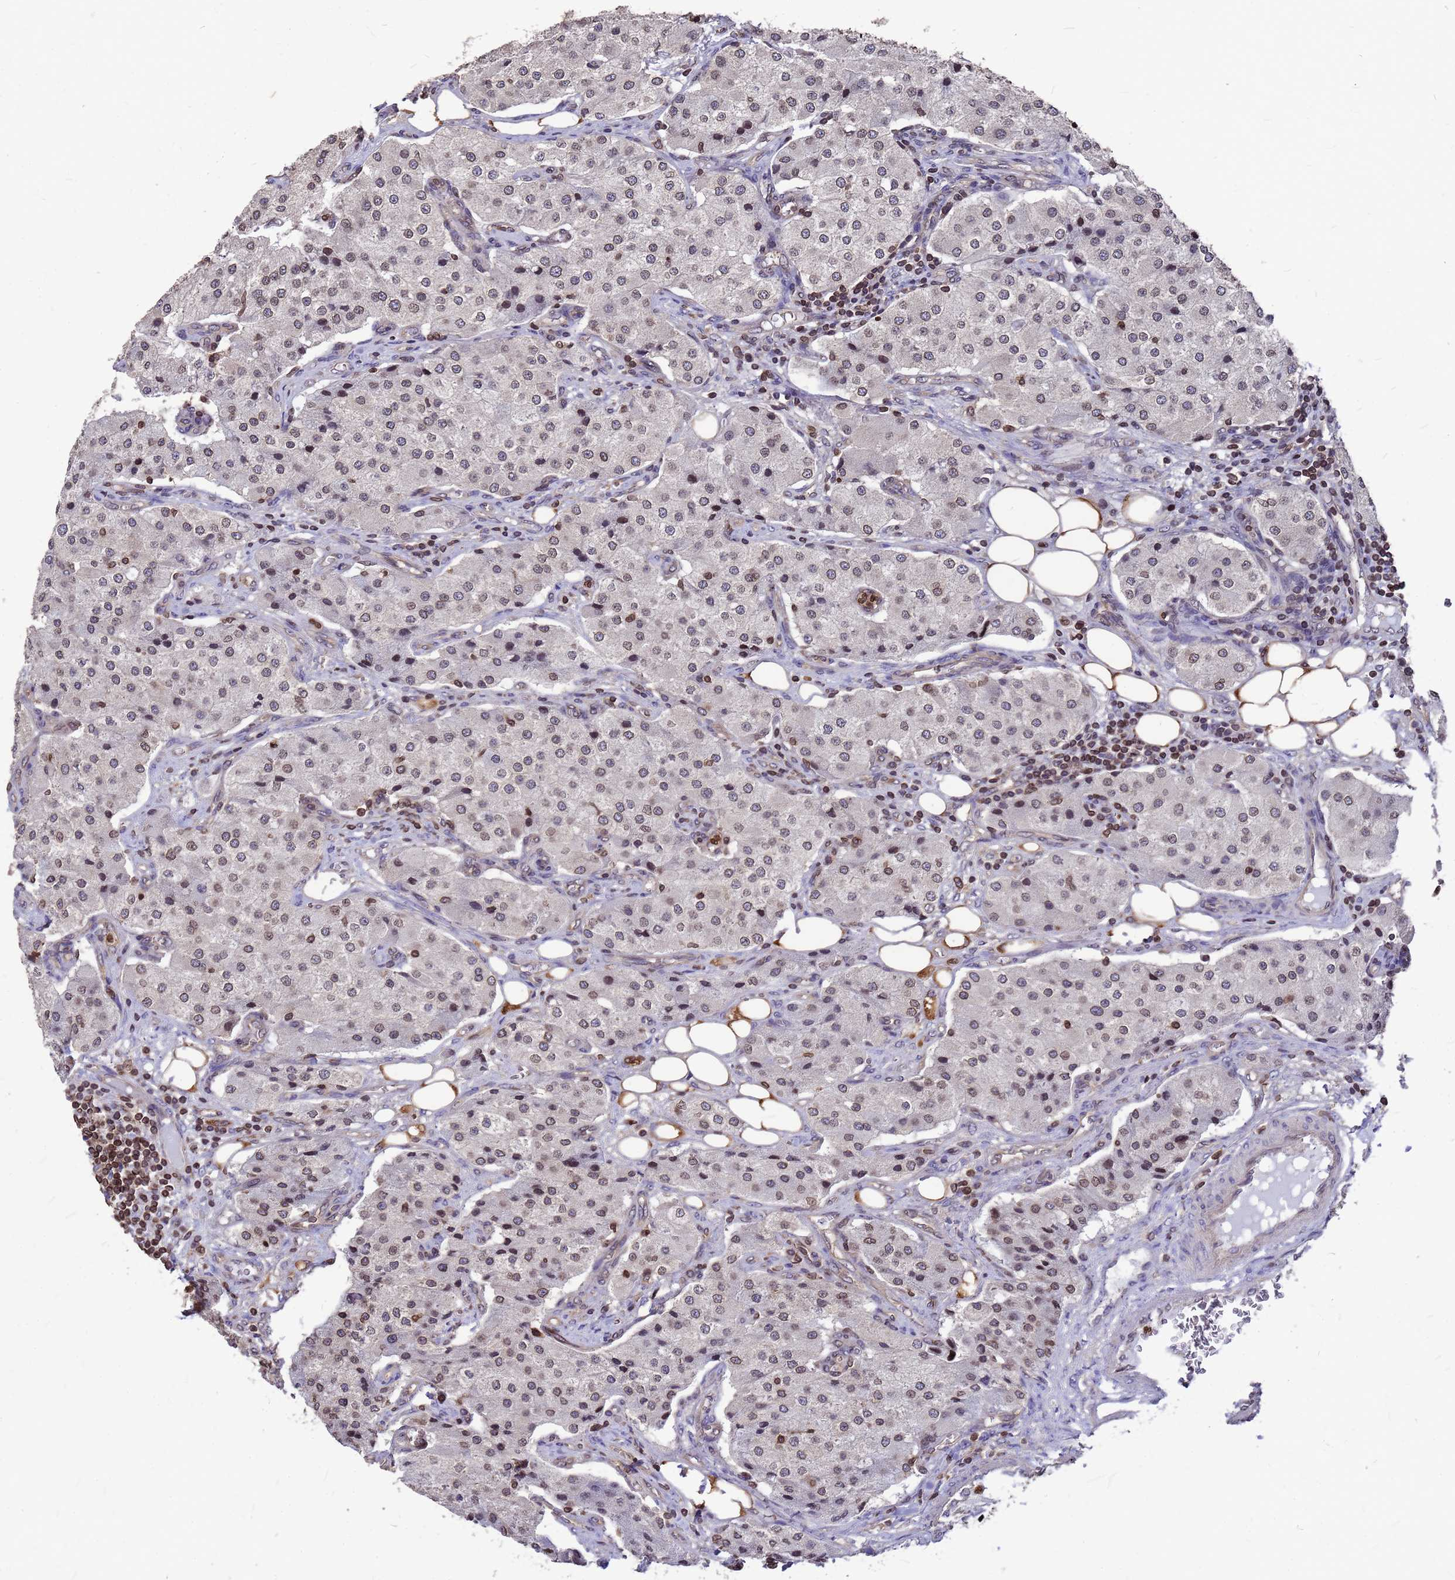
{"staining": {"intensity": "weak", "quantity": "25%-75%", "location": "nuclear"}, "tissue": "carcinoid", "cell_type": "Tumor cells", "image_type": "cancer", "snomed": [{"axis": "morphology", "description": "Carcinoid, malignant, NOS"}, {"axis": "topography", "description": "Colon"}], "caption": "Protein staining by immunohistochemistry displays weak nuclear positivity in about 25%-75% of tumor cells in carcinoid.", "gene": "C1orf35", "patient": {"sex": "female", "age": 52}}